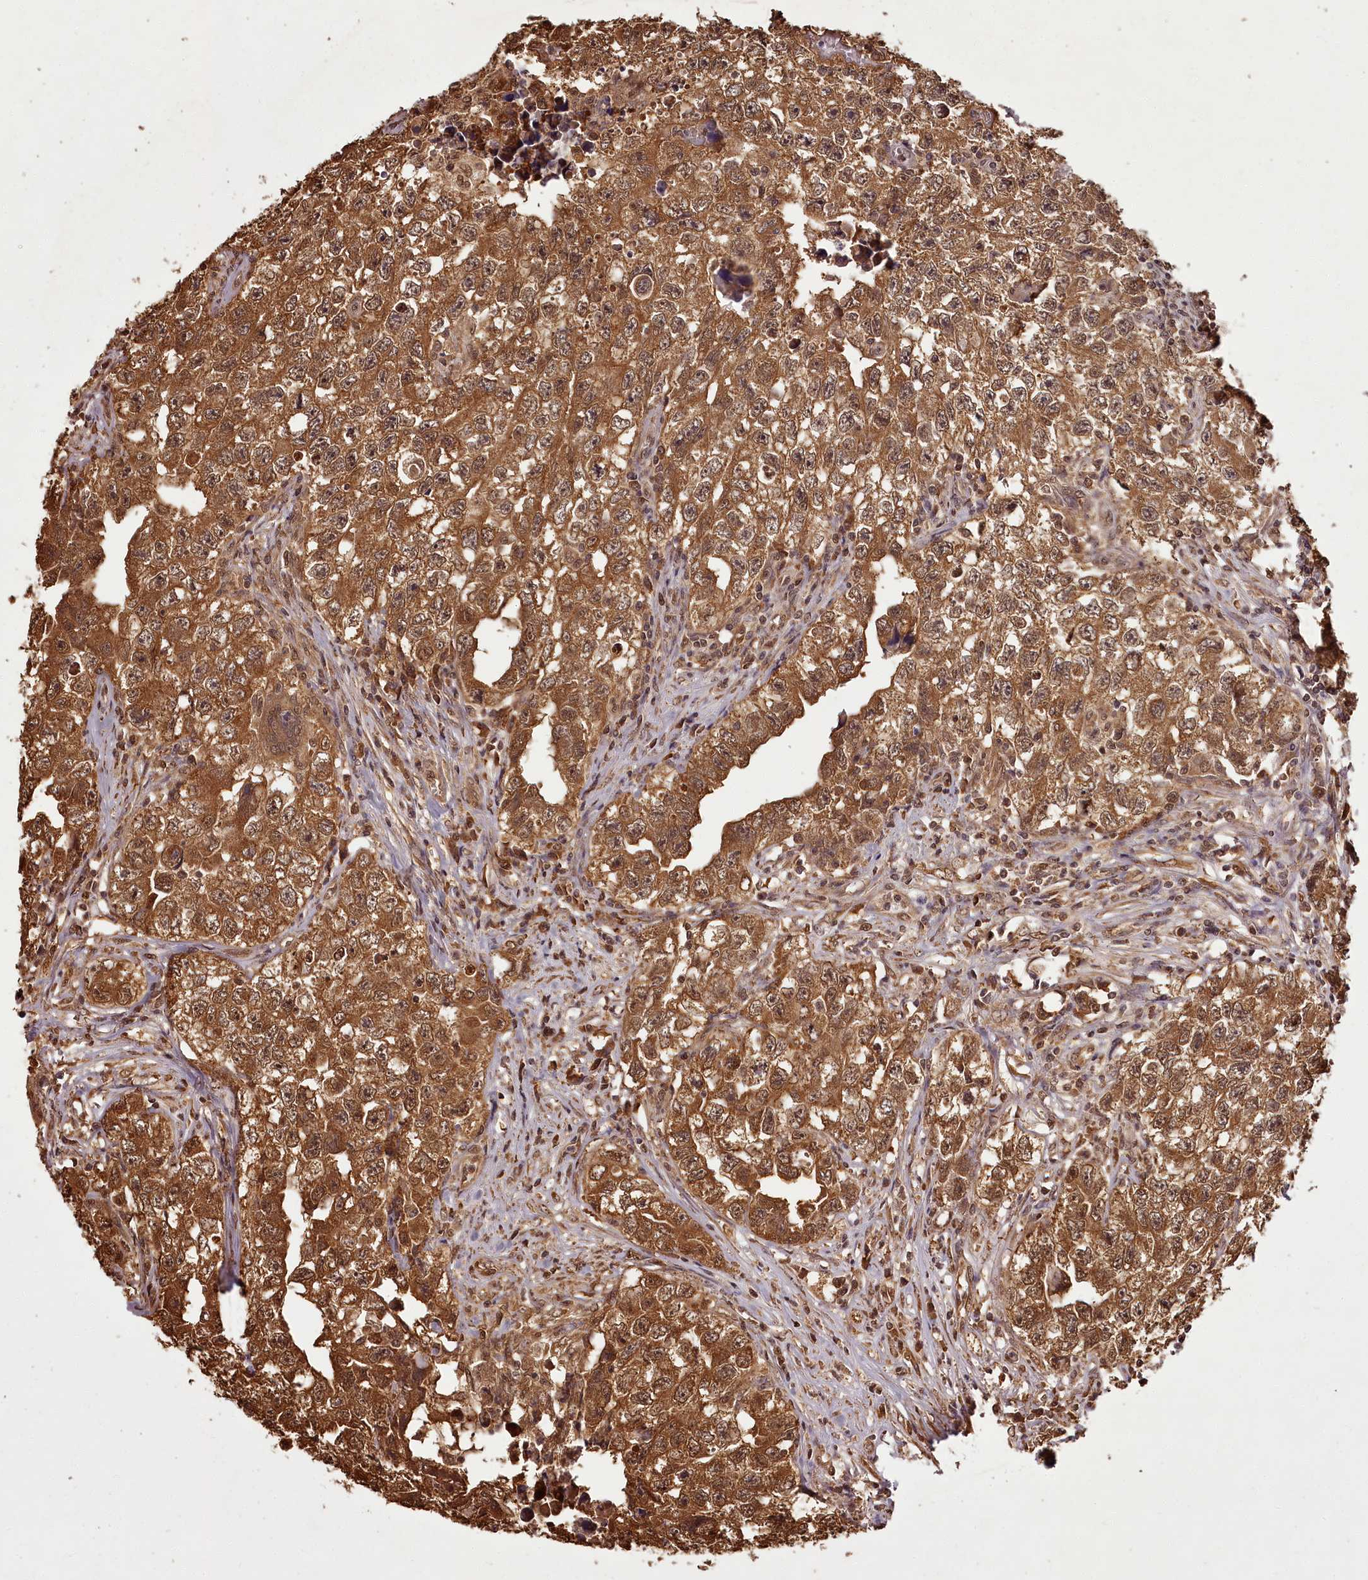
{"staining": {"intensity": "strong", "quantity": ">75%", "location": "cytoplasmic/membranous"}, "tissue": "testis cancer", "cell_type": "Tumor cells", "image_type": "cancer", "snomed": [{"axis": "morphology", "description": "Seminoma, NOS"}, {"axis": "morphology", "description": "Carcinoma, Embryonal, NOS"}, {"axis": "topography", "description": "Testis"}], "caption": "Testis embryonal carcinoma stained for a protein reveals strong cytoplasmic/membranous positivity in tumor cells. The staining is performed using DAB (3,3'-diaminobenzidine) brown chromogen to label protein expression. The nuclei are counter-stained blue using hematoxylin.", "gene": "NPRL2", "patient": {"sex": "male", "age": 43}}